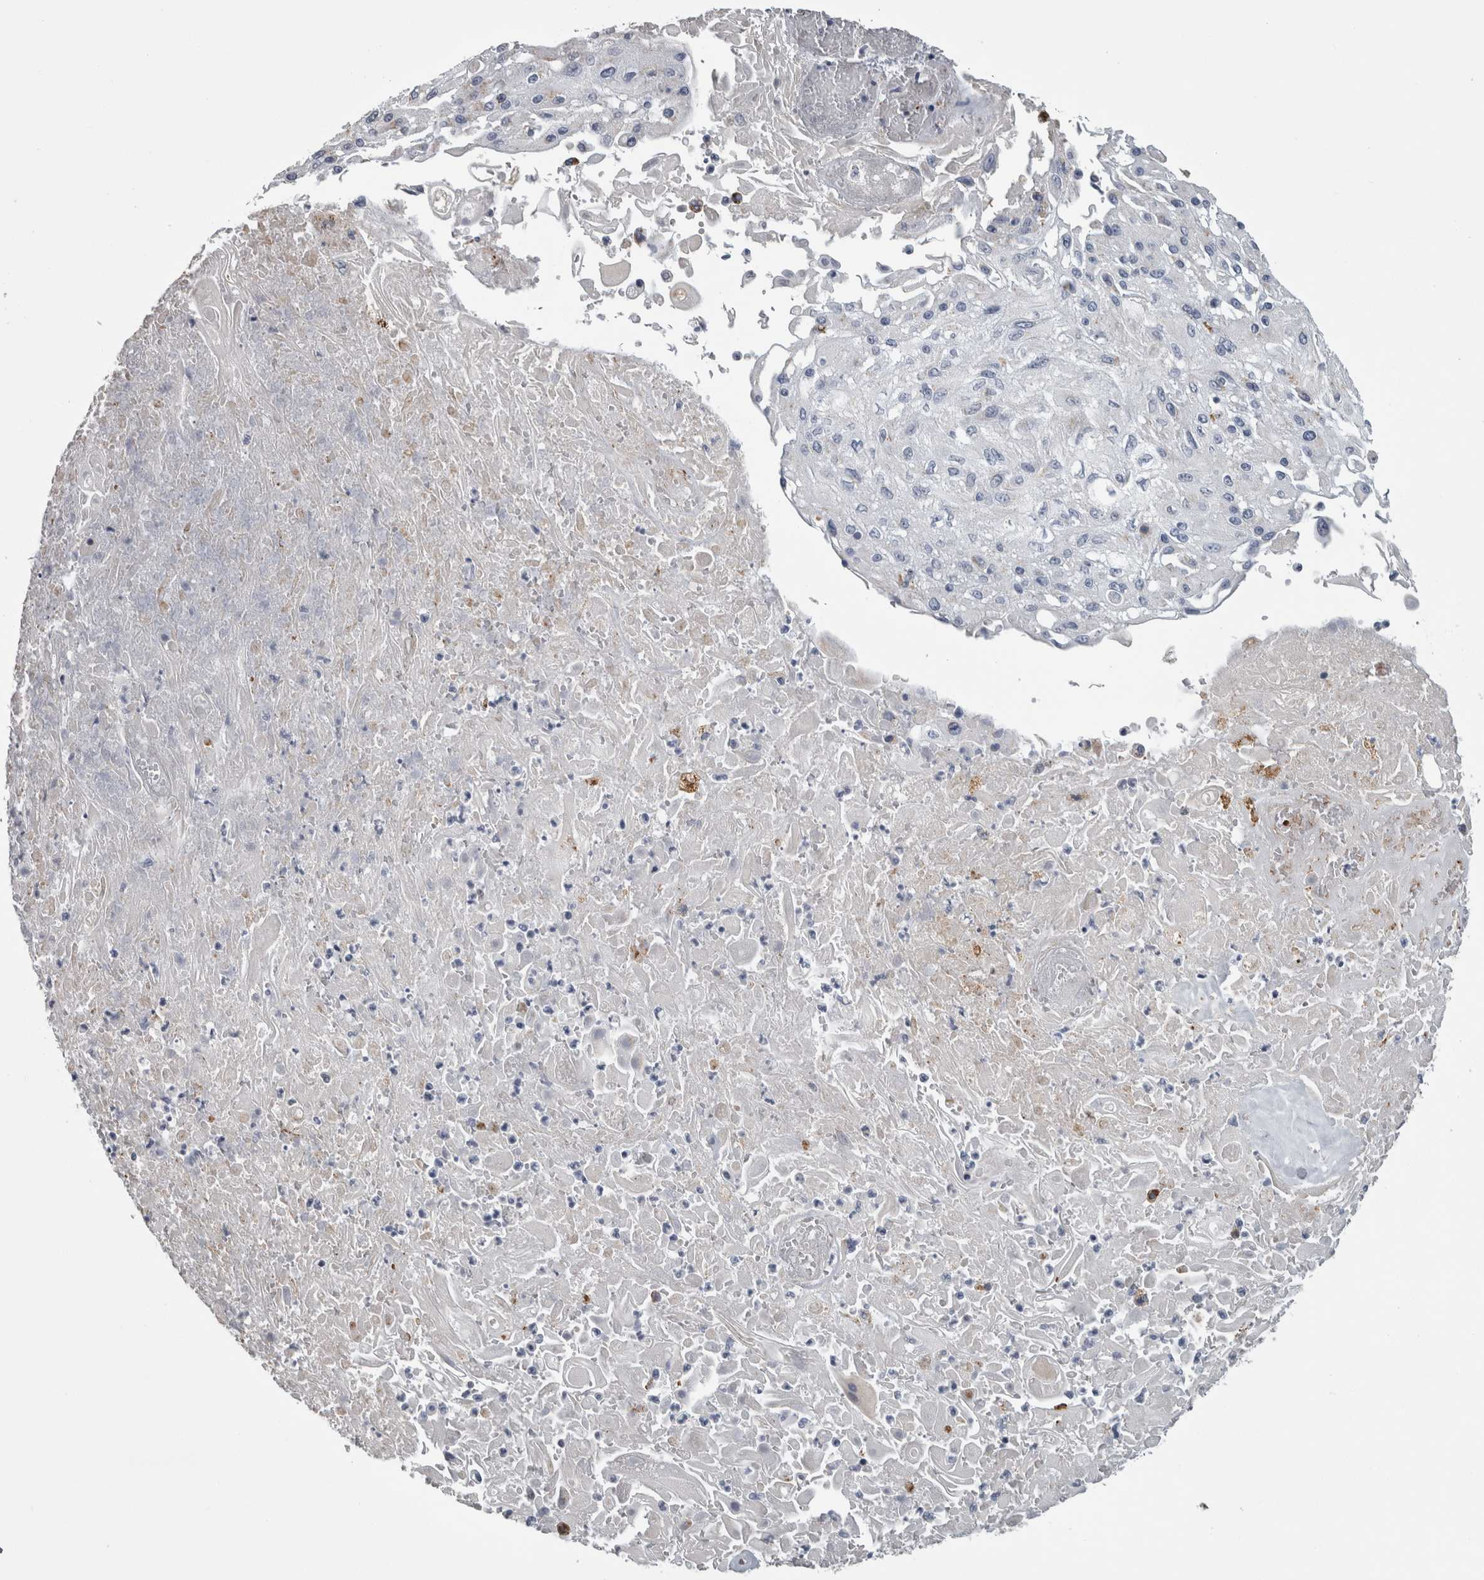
{"staining": {"intensity": "negative", "quantity": "none", "location": "none"}, "tissue": "skin cancer", "cell_type": "Tumor cells", "image_type": "cancer", "snomed": [{"axis": "morphology", "description": "Squamous cell carcinoma, NOS"}, {"axis": "topography", "description": "Skin"}], "caption": "This image is of squamous cell carcinoma (skin) stained with IHC to label a protein in brown with the nuclei are counter-stained blue. There is no positivity in tumor cells. Brightfield microscopy of immunohistochemistry stained with DAB (3,3'-diaminobenzidine) (brown) and hematoxylin (blue), captured at high magnification.", "gene": "DPP7", "patient": {"sex": "male", "age": 75}}